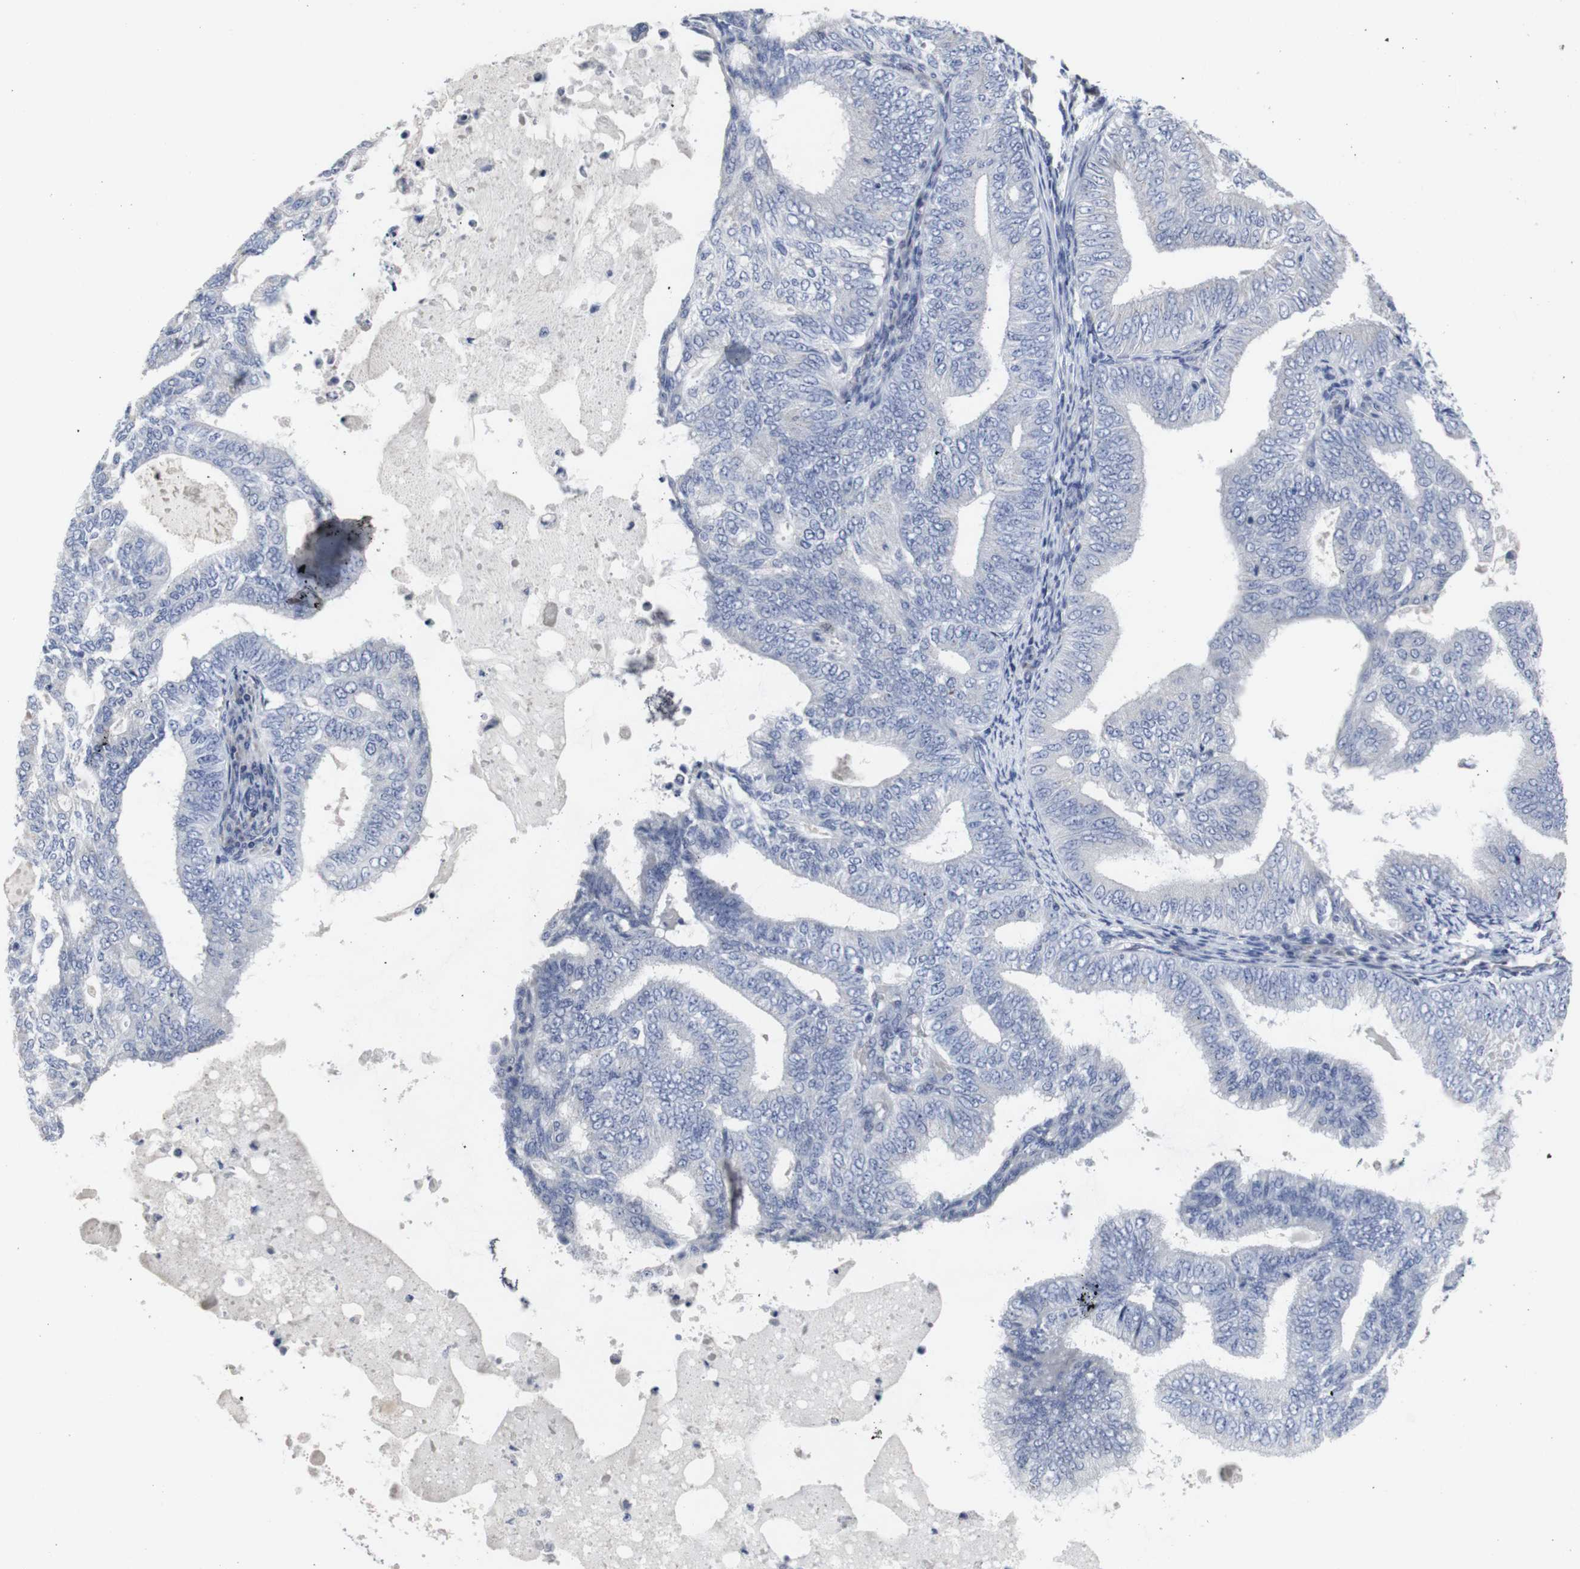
{"staining": {"intensity": "negative", "quantity": "none", "location": "none"}, "tissue": "endometrial cancer", "cell_type": "Tumor cells", "image_type": "cancer", "snomed": [{"axis": "morphology", "description": "Adenocarcinoma, NOS"}, {"axis": "topography", "description": "Endometrium"}], "caption": "This is an immunohistochemistry histopathology image of human adenocarcinoma (endometrial). There is no expression in tumor cells.", "gene": "SNCG", "patient": {"sex": "female", "age": 58}}